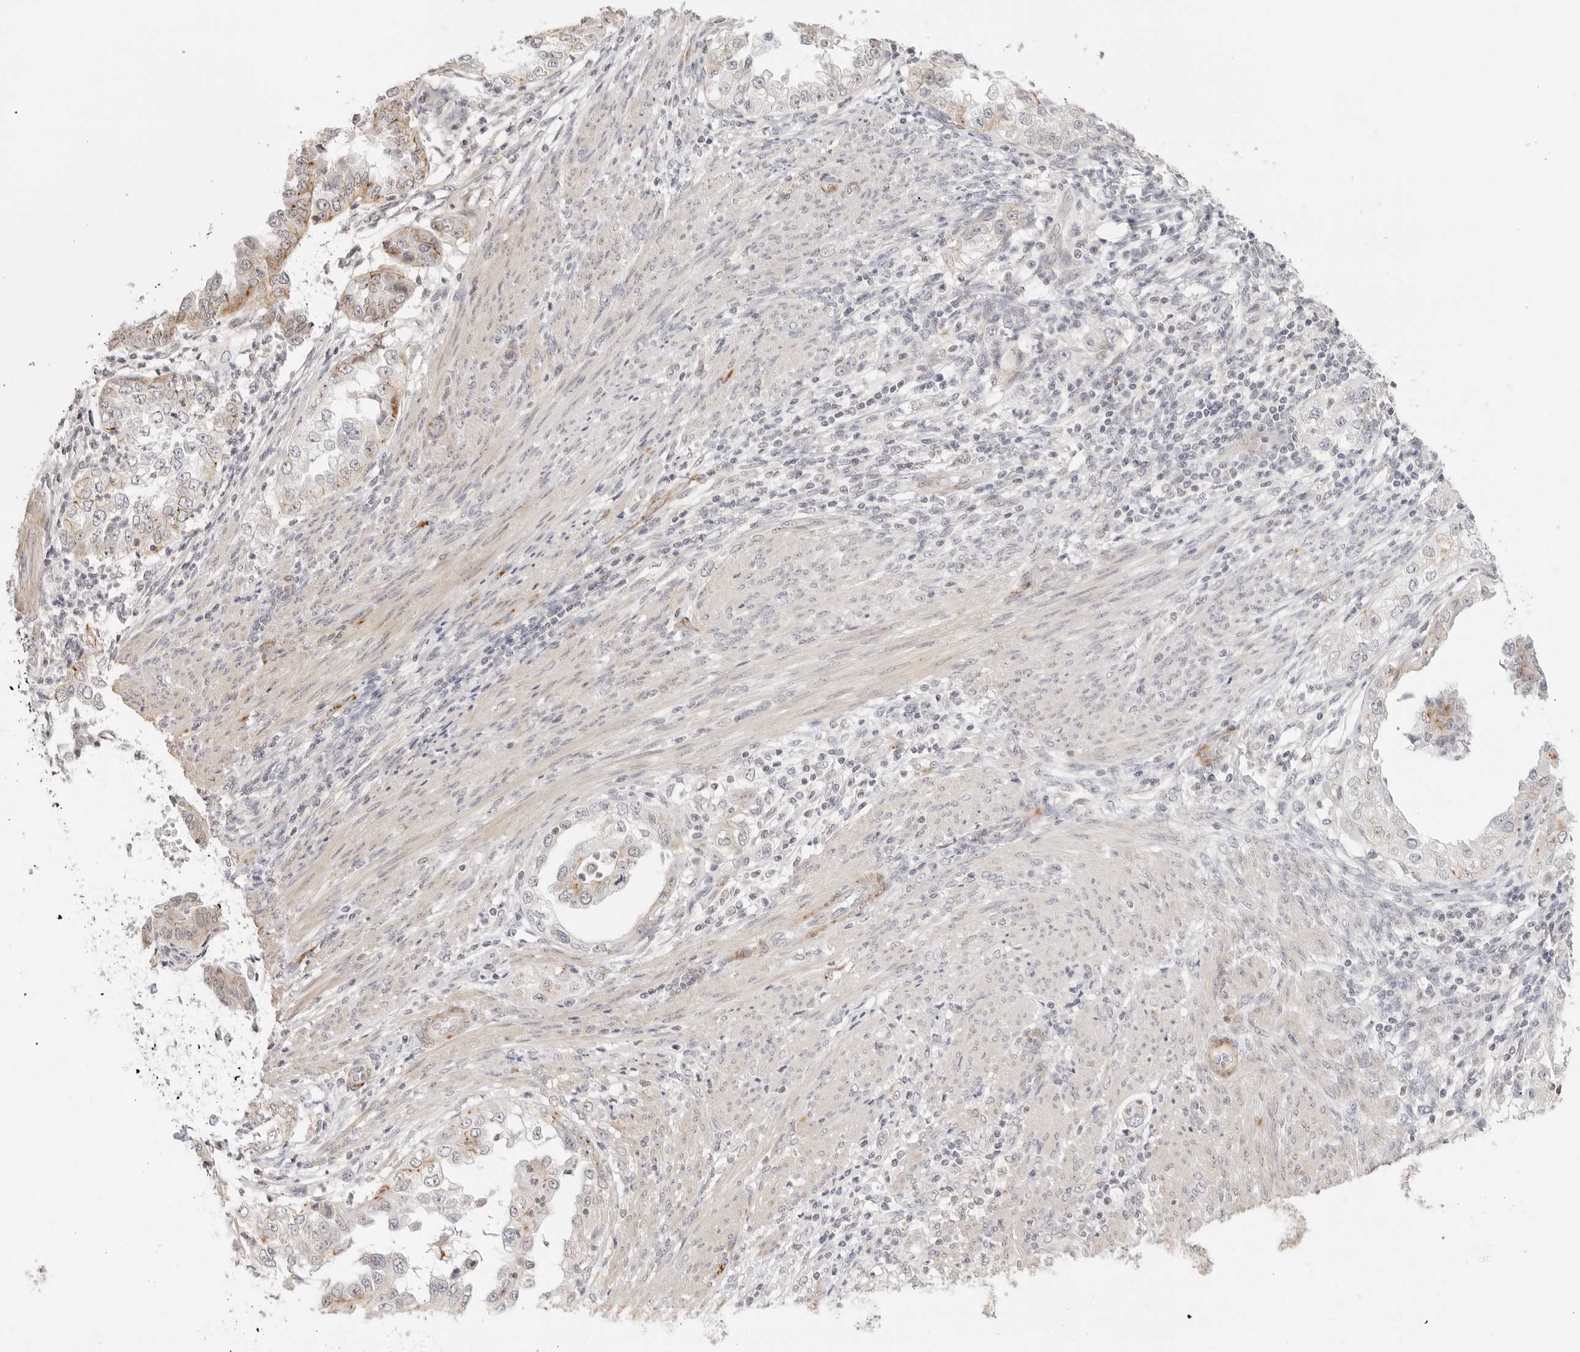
{"staining": {"intensity": "moderate", "quantity": "<25%", "location": "cytoplasmic/membranous"}, "tissue": "endometrial cancer", "cell_type": "Tumor cells", "image_type": "cancer", "snomed": [{"axis": "morphology", "description": "Adenocarcinoma, NOS"}, {"axis": "topography", "description": "Endometrium"}], "caption": "Immunohistochemical staining of endometrial cancer (adenocarcinoma) exhibits low levels of moderate cytoplasmic/membranous positivity in approximately <25% of tumor cells.", "gene": "PCDH19", "patient": {"sex": "female", "age": 85}}